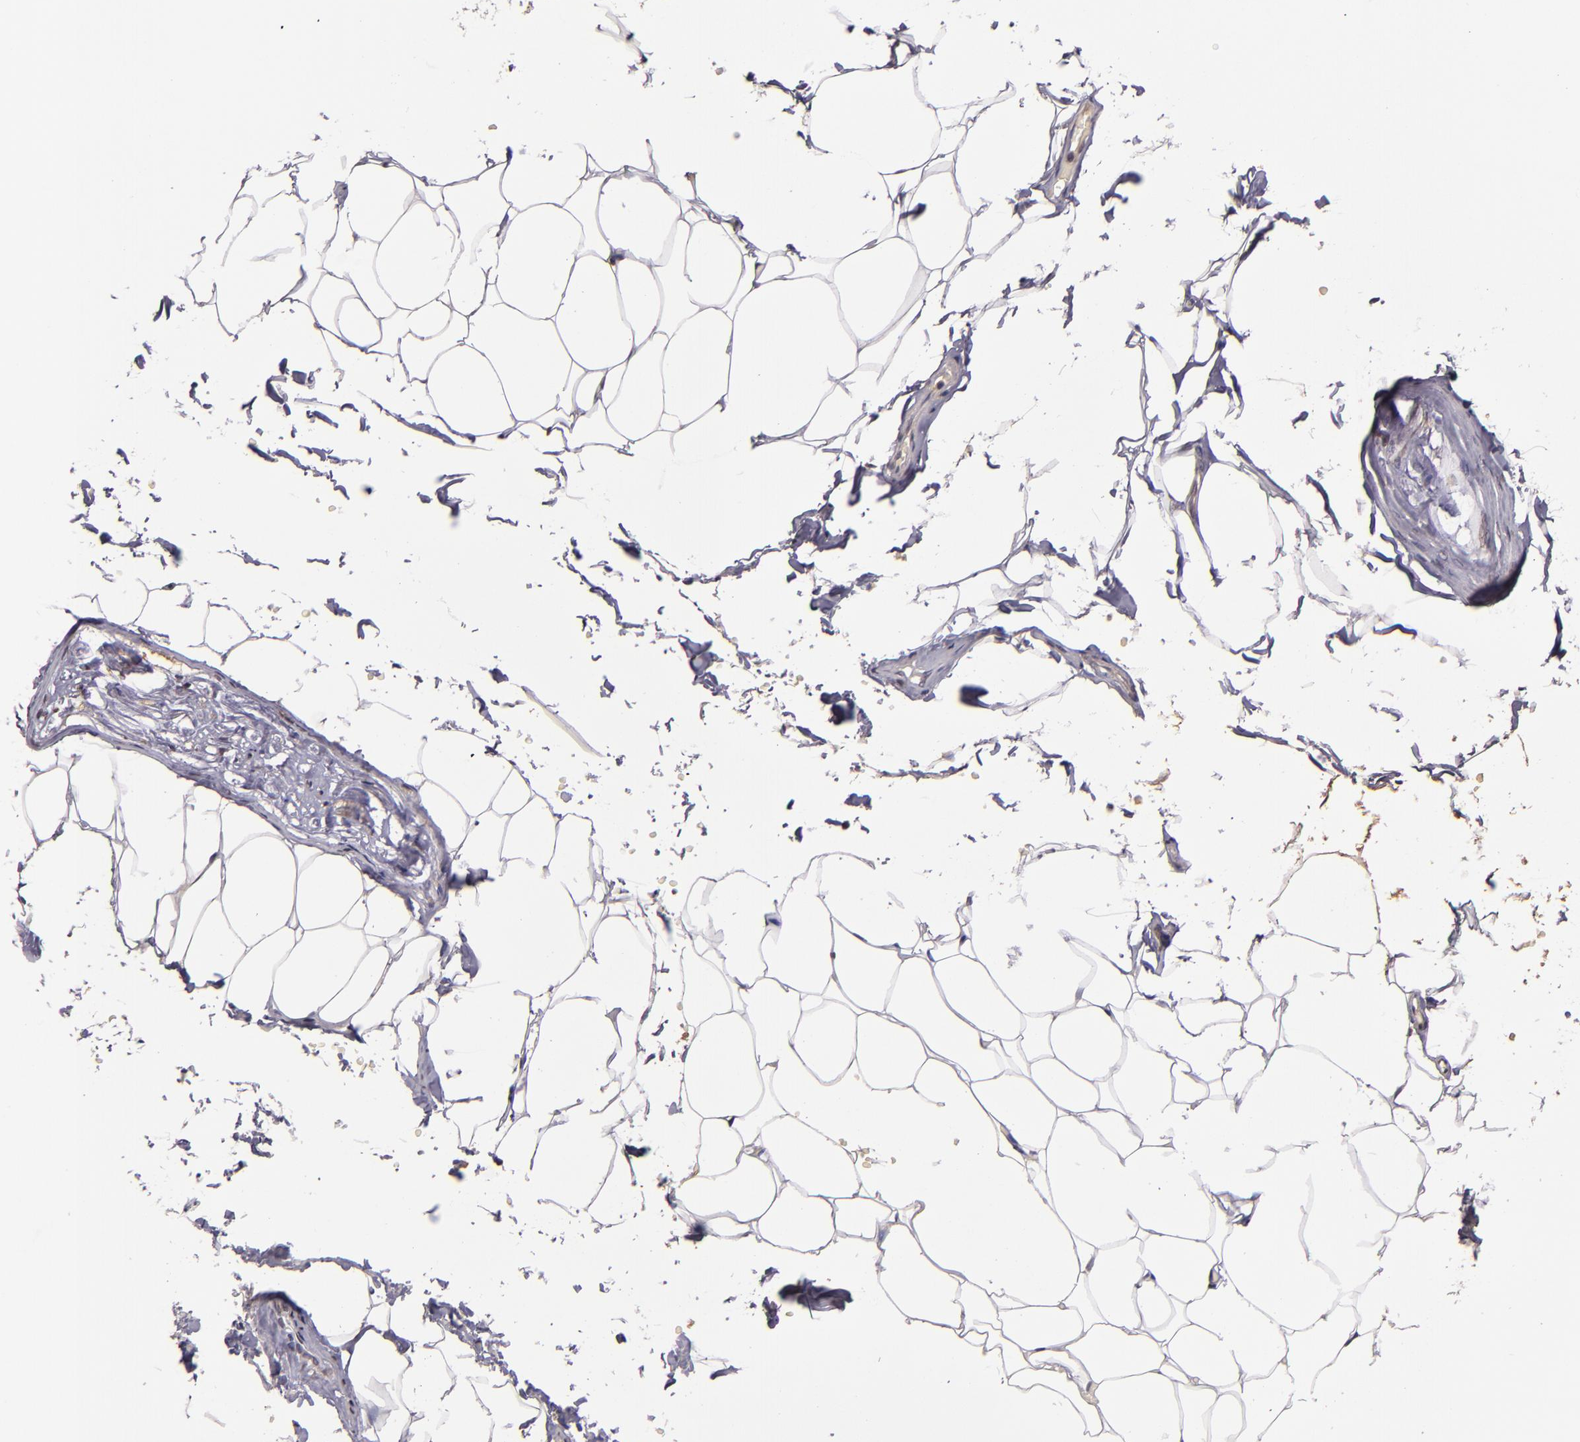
{"staining": {"intensity": "negative", "quantity": "none", "location": "none"}, "tissue": "adipose tissue", "cell_type": "Adipocytes", "image_type": "normal", "snomed": [{"axis": "morphology", "description": "Normal tissue, NOS"}, {"axis": "topography", "description": "Soft tissue"}, {"axis": "topography", "description": "Peripheral nerve tissue"}], "caption": "Immunohistochemistry of unremarkable adipose tissue exhibits no positivity in adipocytes. (DAB immunohistochemistry (IHC), high magnification).", "gene": "ABL1", "patient": {"sex": "female", "age": 68}}